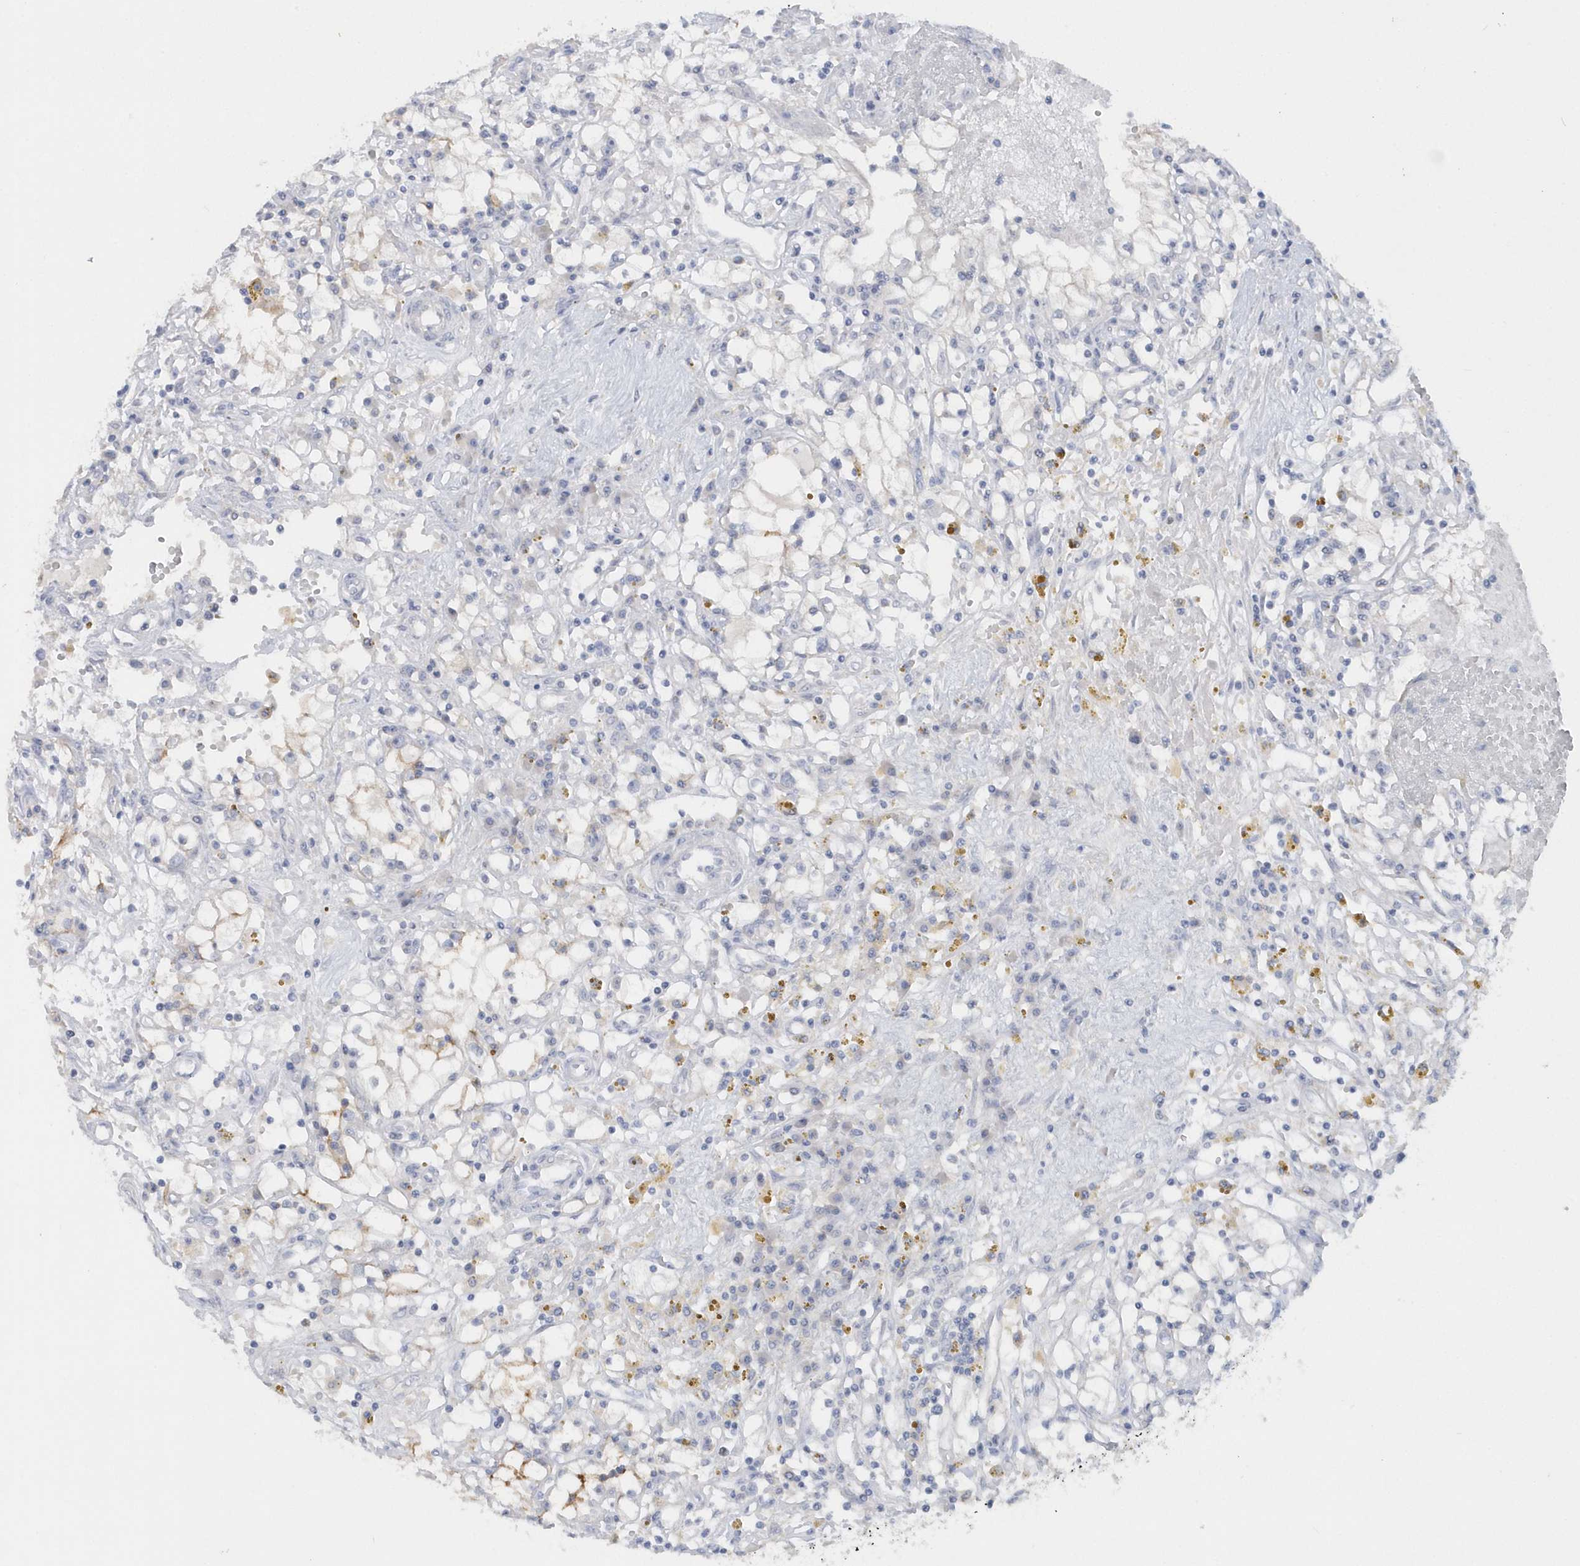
{"staining": {"intensity": "negative", "quantity": "none", "location": "none"}, "tissue": "renal cancer", "cell_type": "Tumor cells", "image_type": "cancer", "snomed": [{"axis": "morphology", "description": "Adenocarcinoma, NOS"}, {"axis": "topography", "description": "Kidney"}], "caption": "The micrograph demonstrates no staining of tumor cells in renal cancer (adenocarcinoma).", "gene": "RPE", "patient": {"sex": "male", "age": 56}}